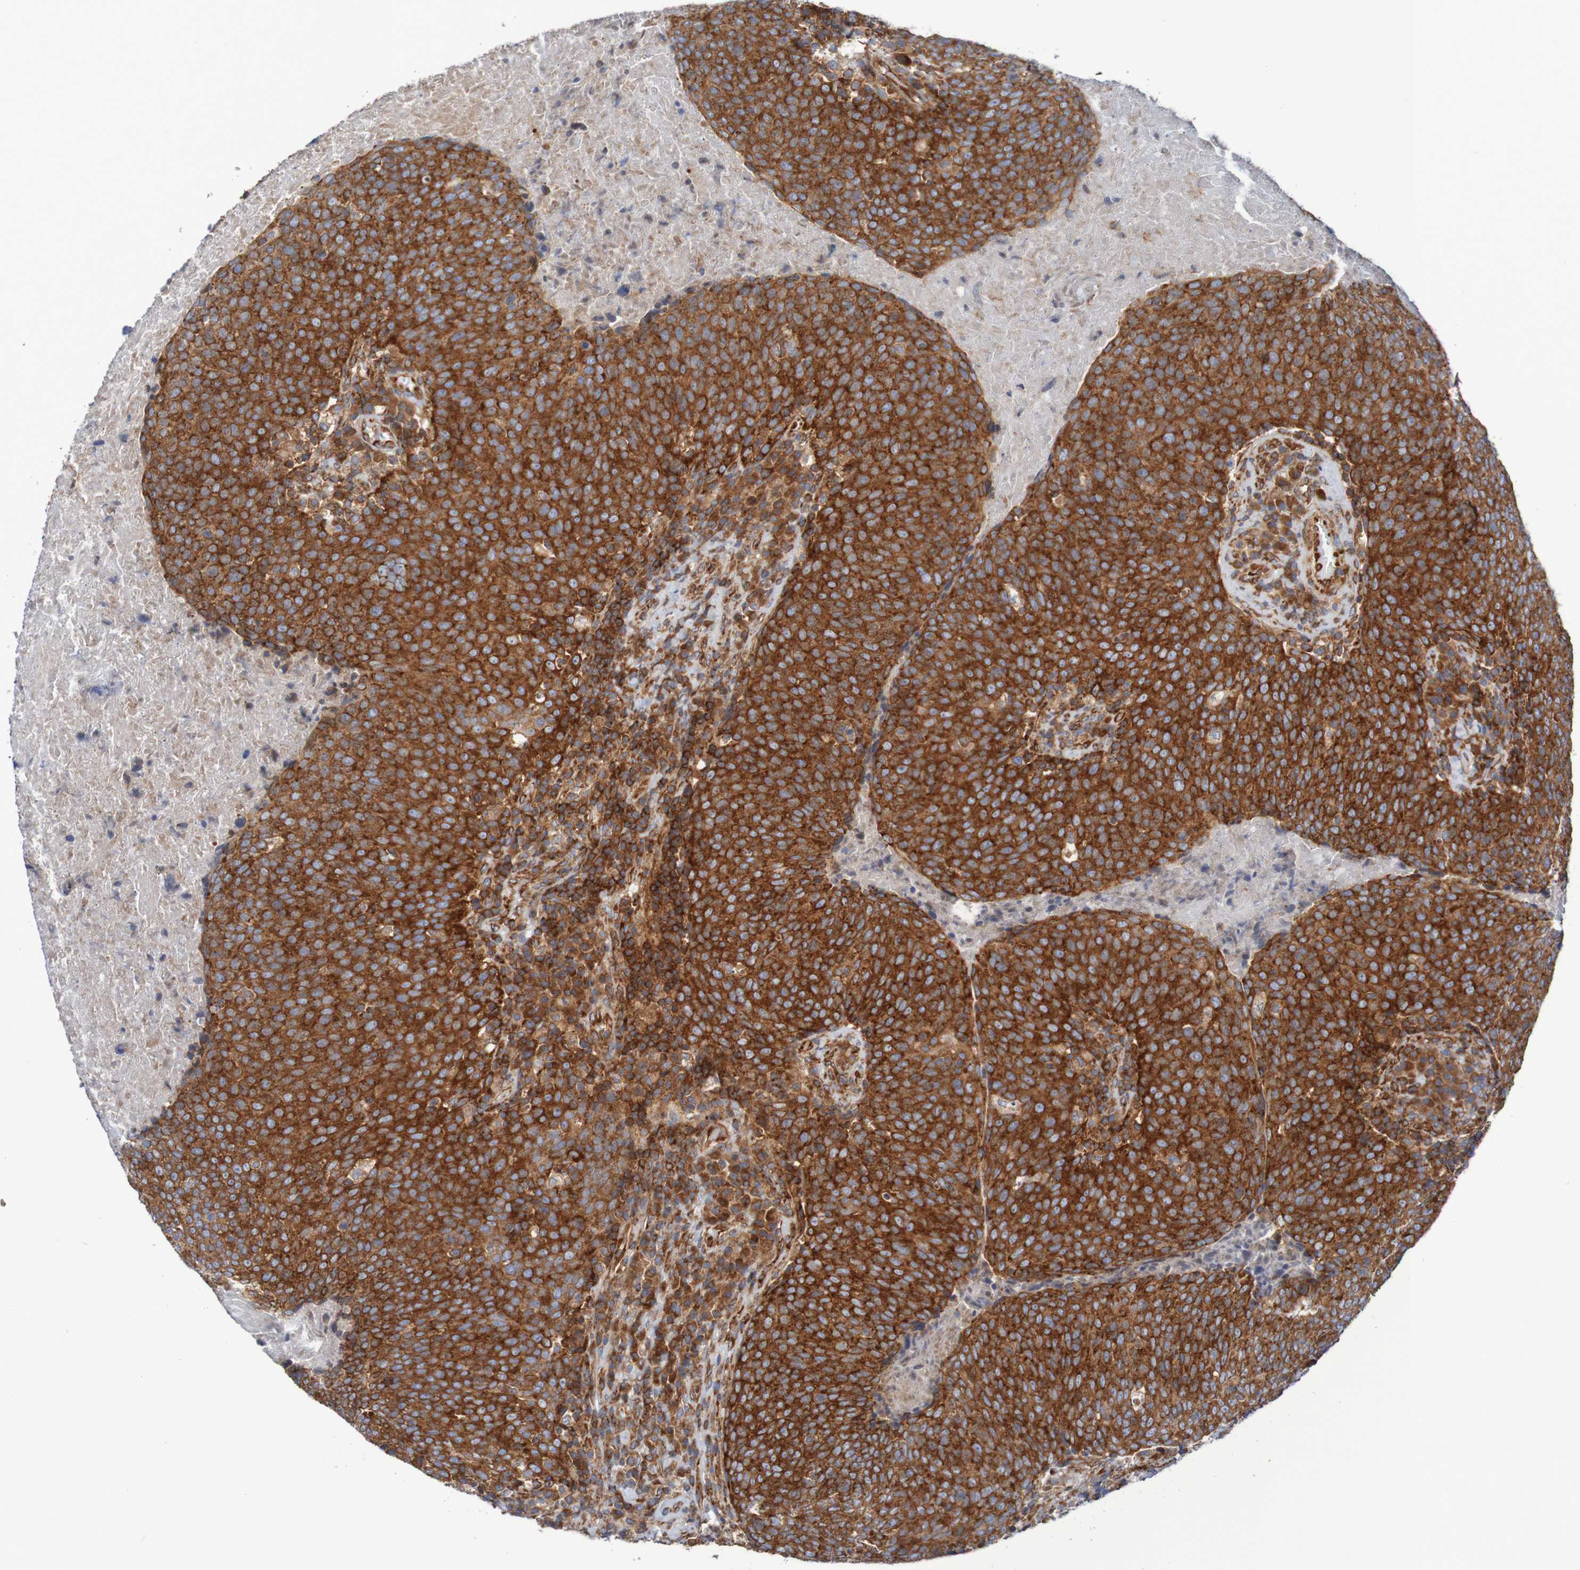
{"staining": {"intensity": "strong", "quantity": ">75%", "location": "cytoplasmic/membranous"}, "tissue": "head and neck cancer", "cell_type": "Tumor cells", "image_type": "cancer", "snomed": [{"axis": "morphology", "description": "Squamous cell carcinoma, NOS"}, {"axis": "morphology", "description": "Squamous cell carcinoma, metastatic, NOS"}, {"axis": "topography", "description": "Lymph node"}, {"axis": "topography", "description": "Head-Neck"}], "caption": "Immunohistochemical staining of human head and neck cancer (metastatic squamous cell carcinoma) reveals high levels of strong cytoplasmic/membranous expression in approximately >75% of tumor cells.", "gene": "FXR2", "patient": {"sex": "male", "age": 62}}